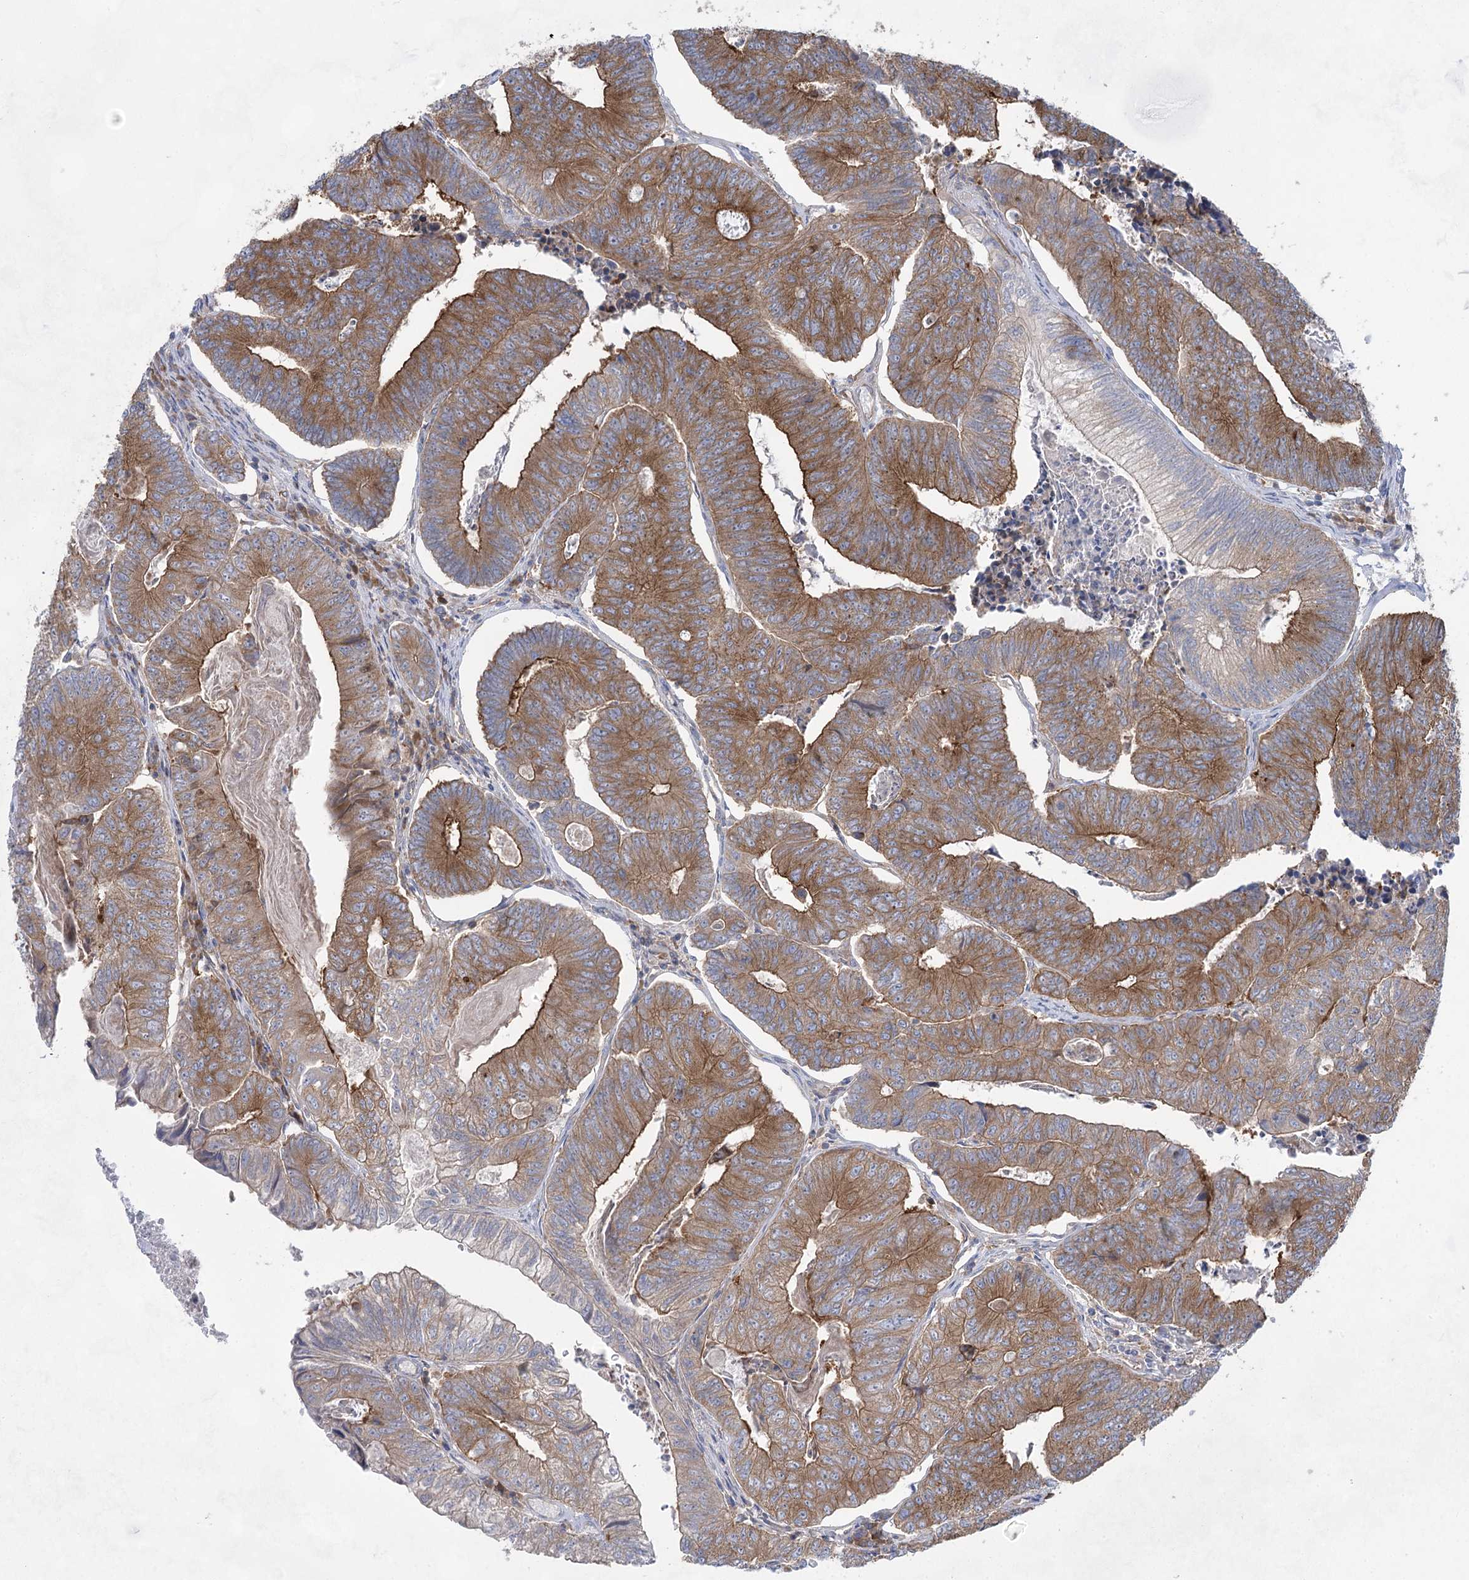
{"staining": {"intensity": "moderate", "quantity": ">75%", "location": "cytoplasmic/membranous"}, "tissue": "colorectal cancer", "cell_type": "Tumor cells", "image_type": "cancer", "snomed": [{"axis": "morphology", "description": "Adenocarcinoma, NOS"}, {"axis": "topography", "description": "Colon"}], "caption": "Moderate cytoplasmic/membranous positivity for a protein is identified in approximately >75% of tumor cells of adenocarcinoma (colorectal) using immunohistochemistry.", "gene": "EIF3A", "patient": {"sex": "female", "age": 67}}